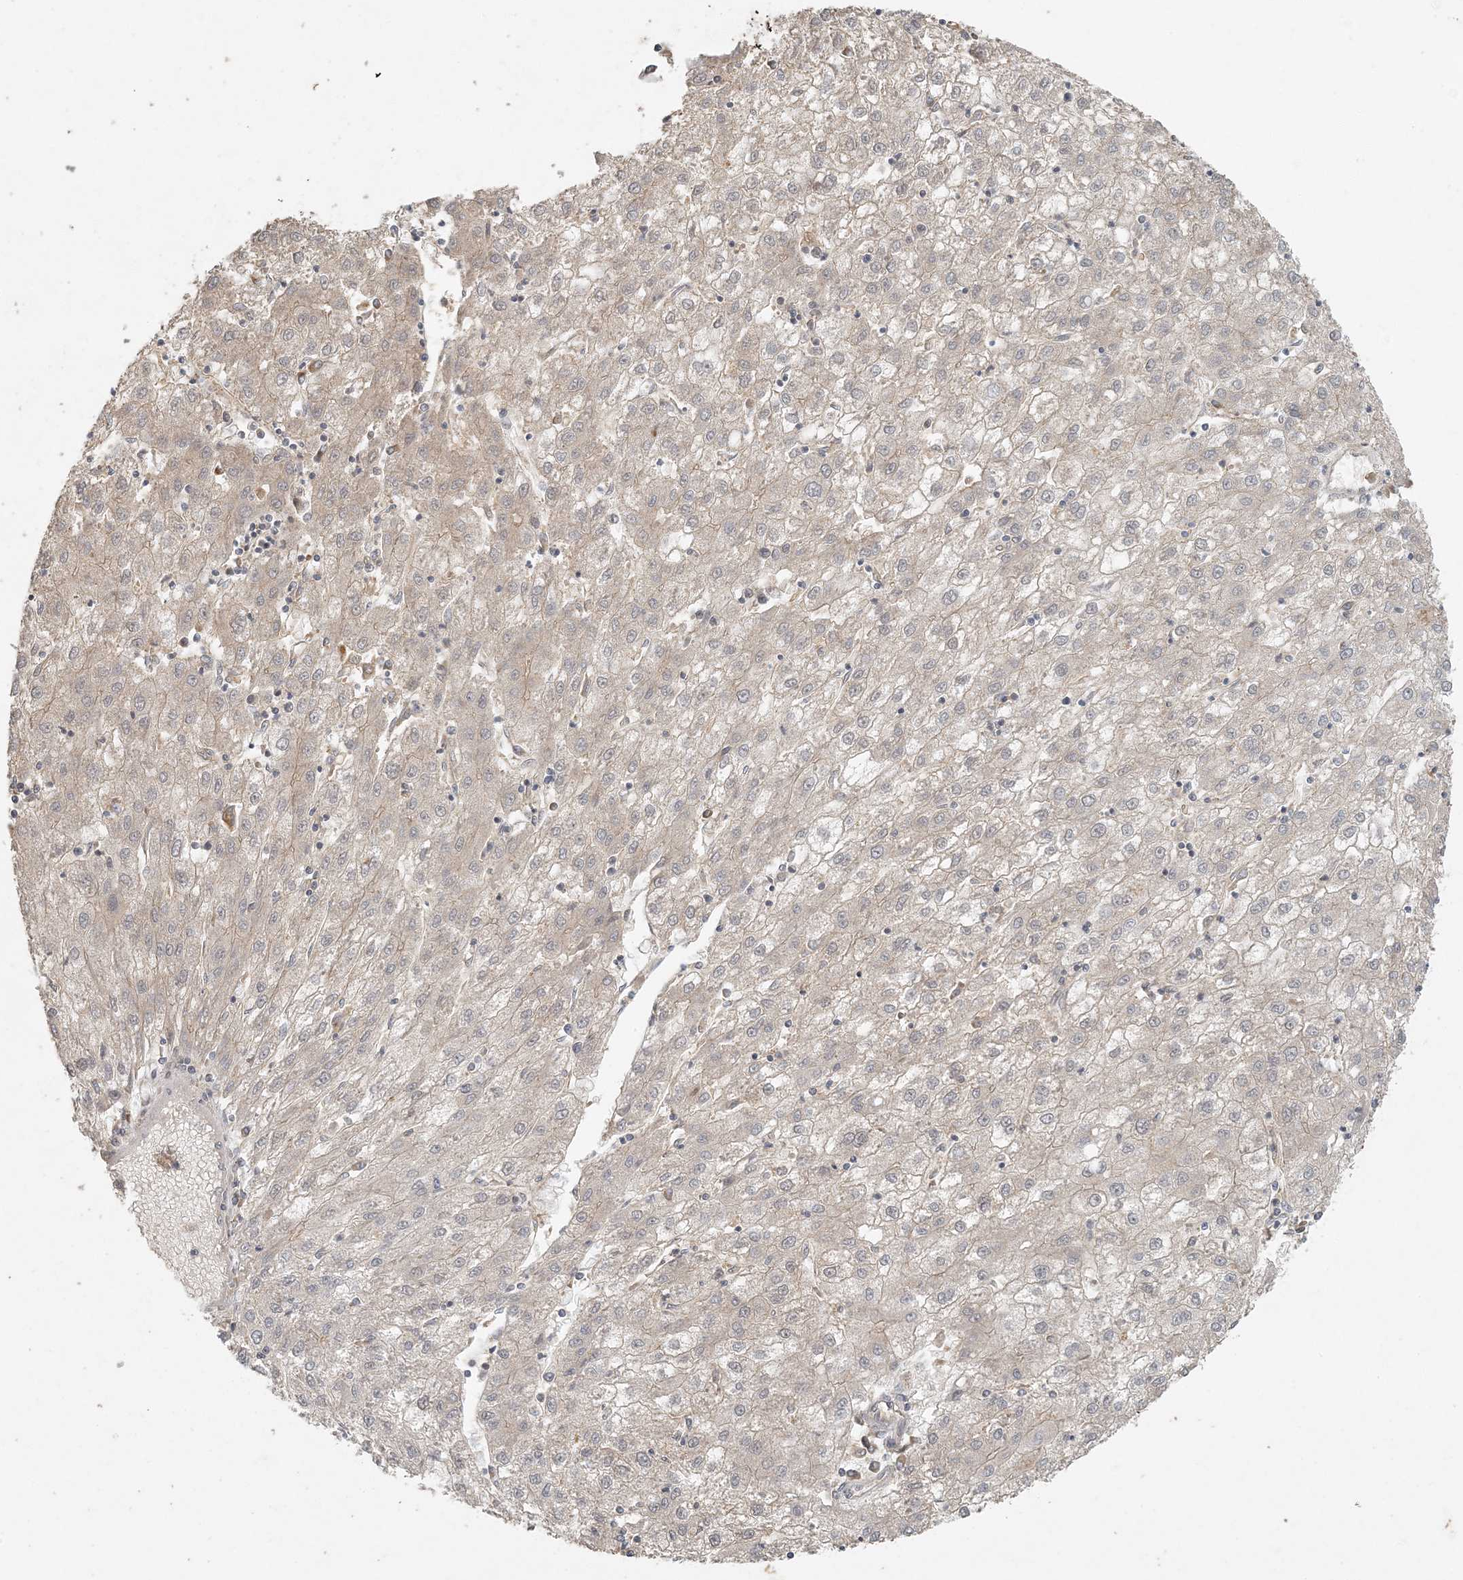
{"staining": {"intensity": "weak", "quantity": "25%-75%", "location": "cytoplasmic/membranous"}, "tissue": "liver cancer", "cell_type": "Tumor cells", "image_type": "cancer", "snomed": [{"axis": "morphology", "description": "Carcinoma, Hepatocellular, NOS"}, {"axis": "topography", "description": "Liver"}], "caption": "This is a micrograph of immunohistochemistry (IHC) staining of liver hepatocellular carcinoma, which shows weak expression in the cytoplasmic/membranous of tumor cells.", "gene": "AK9", "patient": {"sex": "male", "age": 72}}